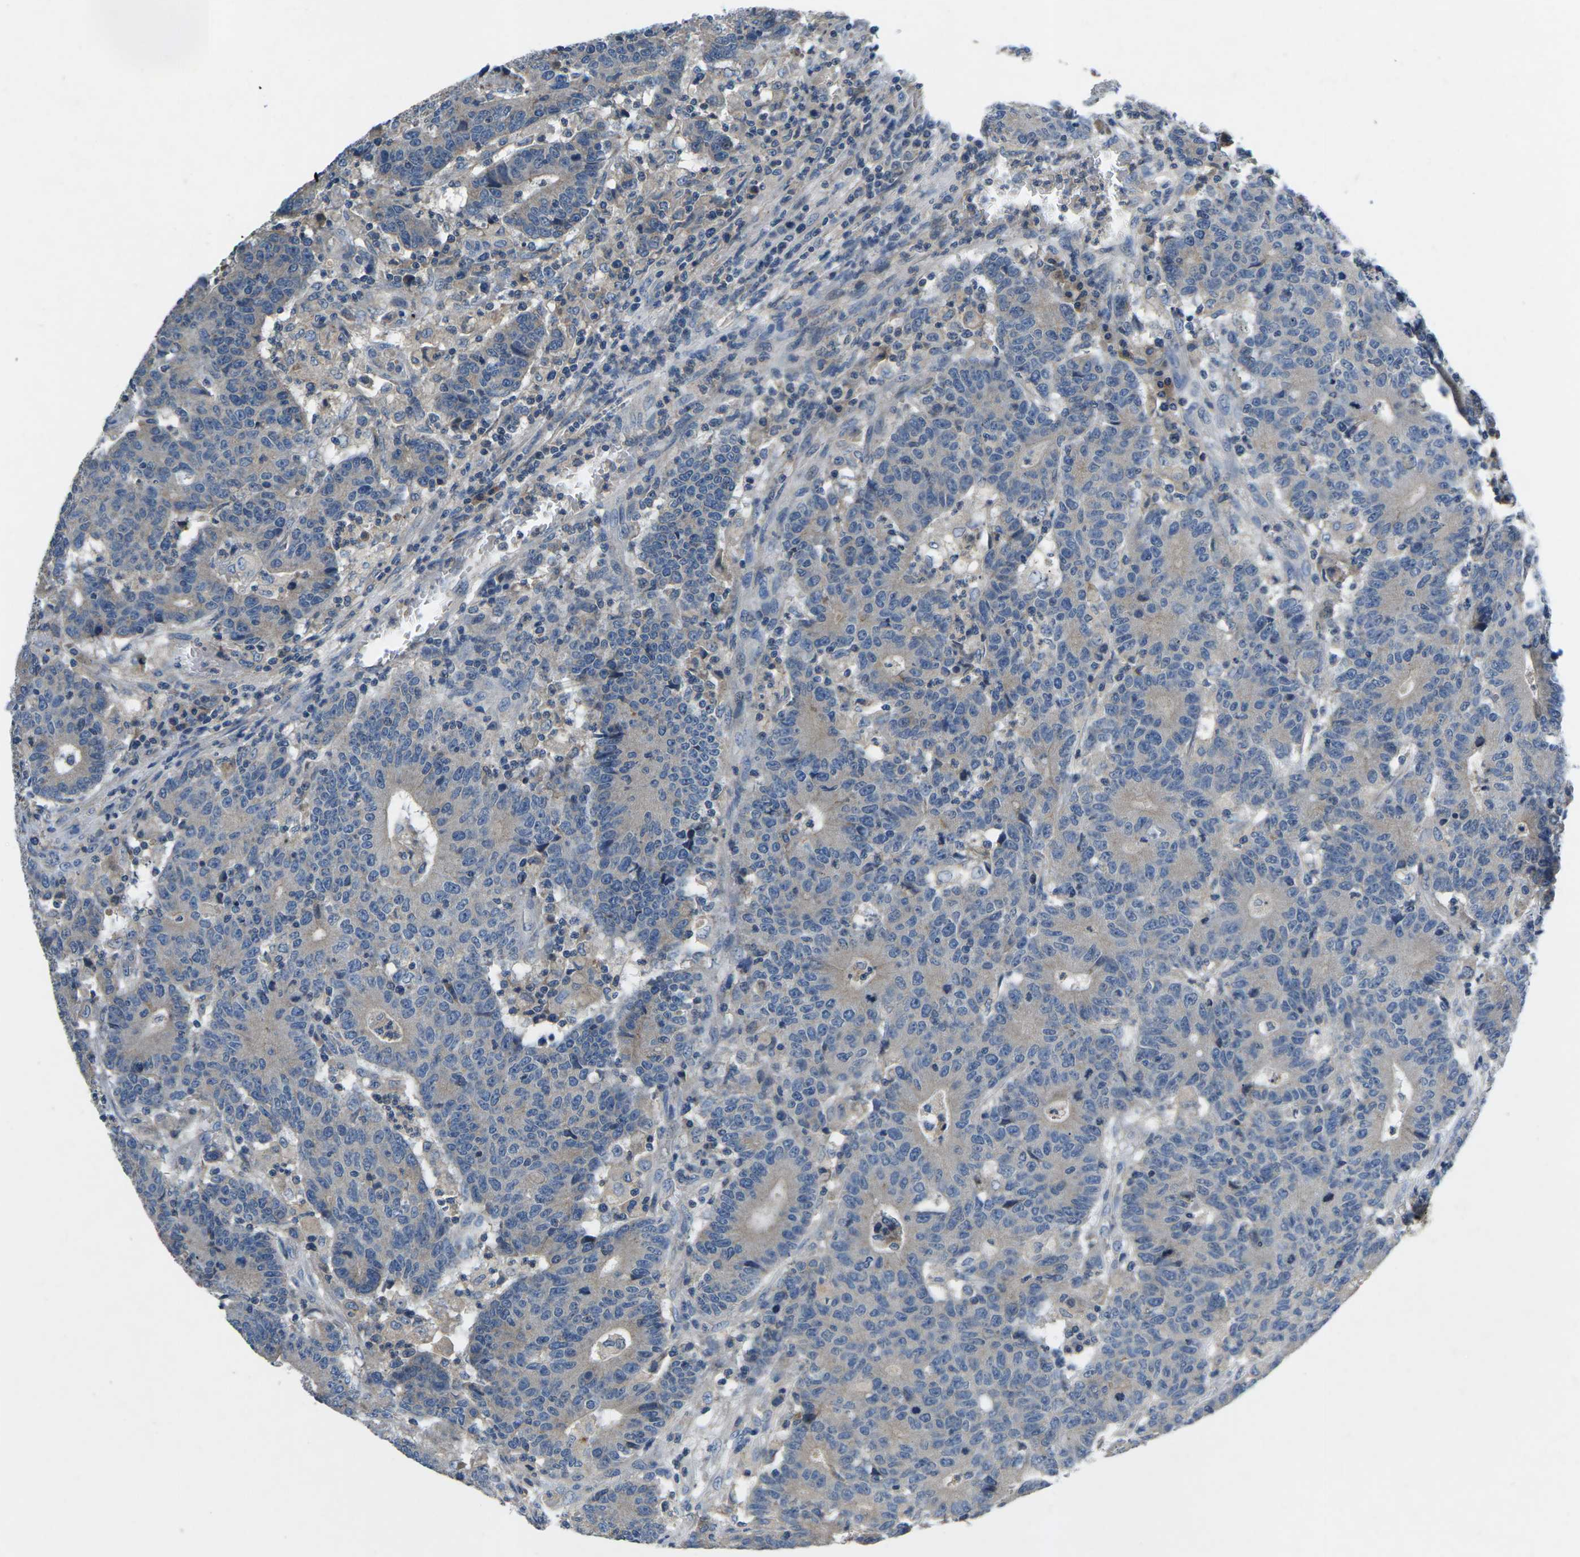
{"staining": {"intensity": "weak", "quantity": "25%-75%", "location": "cytoplasmic/membranous"}, "tissue": "colorectal cancer", "cell_type": "Tumor cells", "image_type": "cancer", "snomed": [{"axis": "morphology", "description": "Normal tissue, NOS"}, {"axis": "morphology", "description": "Adenocarcinoma, NOS"}, {"axis": "topography", "description": "Colon"}], "caption": "The photomicrograph displays staining of colorectal adenocarcinoma, revealing weak cytoplasmic/membranous protein positivity (brown color) within tumor cells. Immunohistochemistry stains the protein of interest in brown and the nuclei are stained blue.", "gene": "PDCD6IP", "patient": {"sex": "female", "age": 75}}